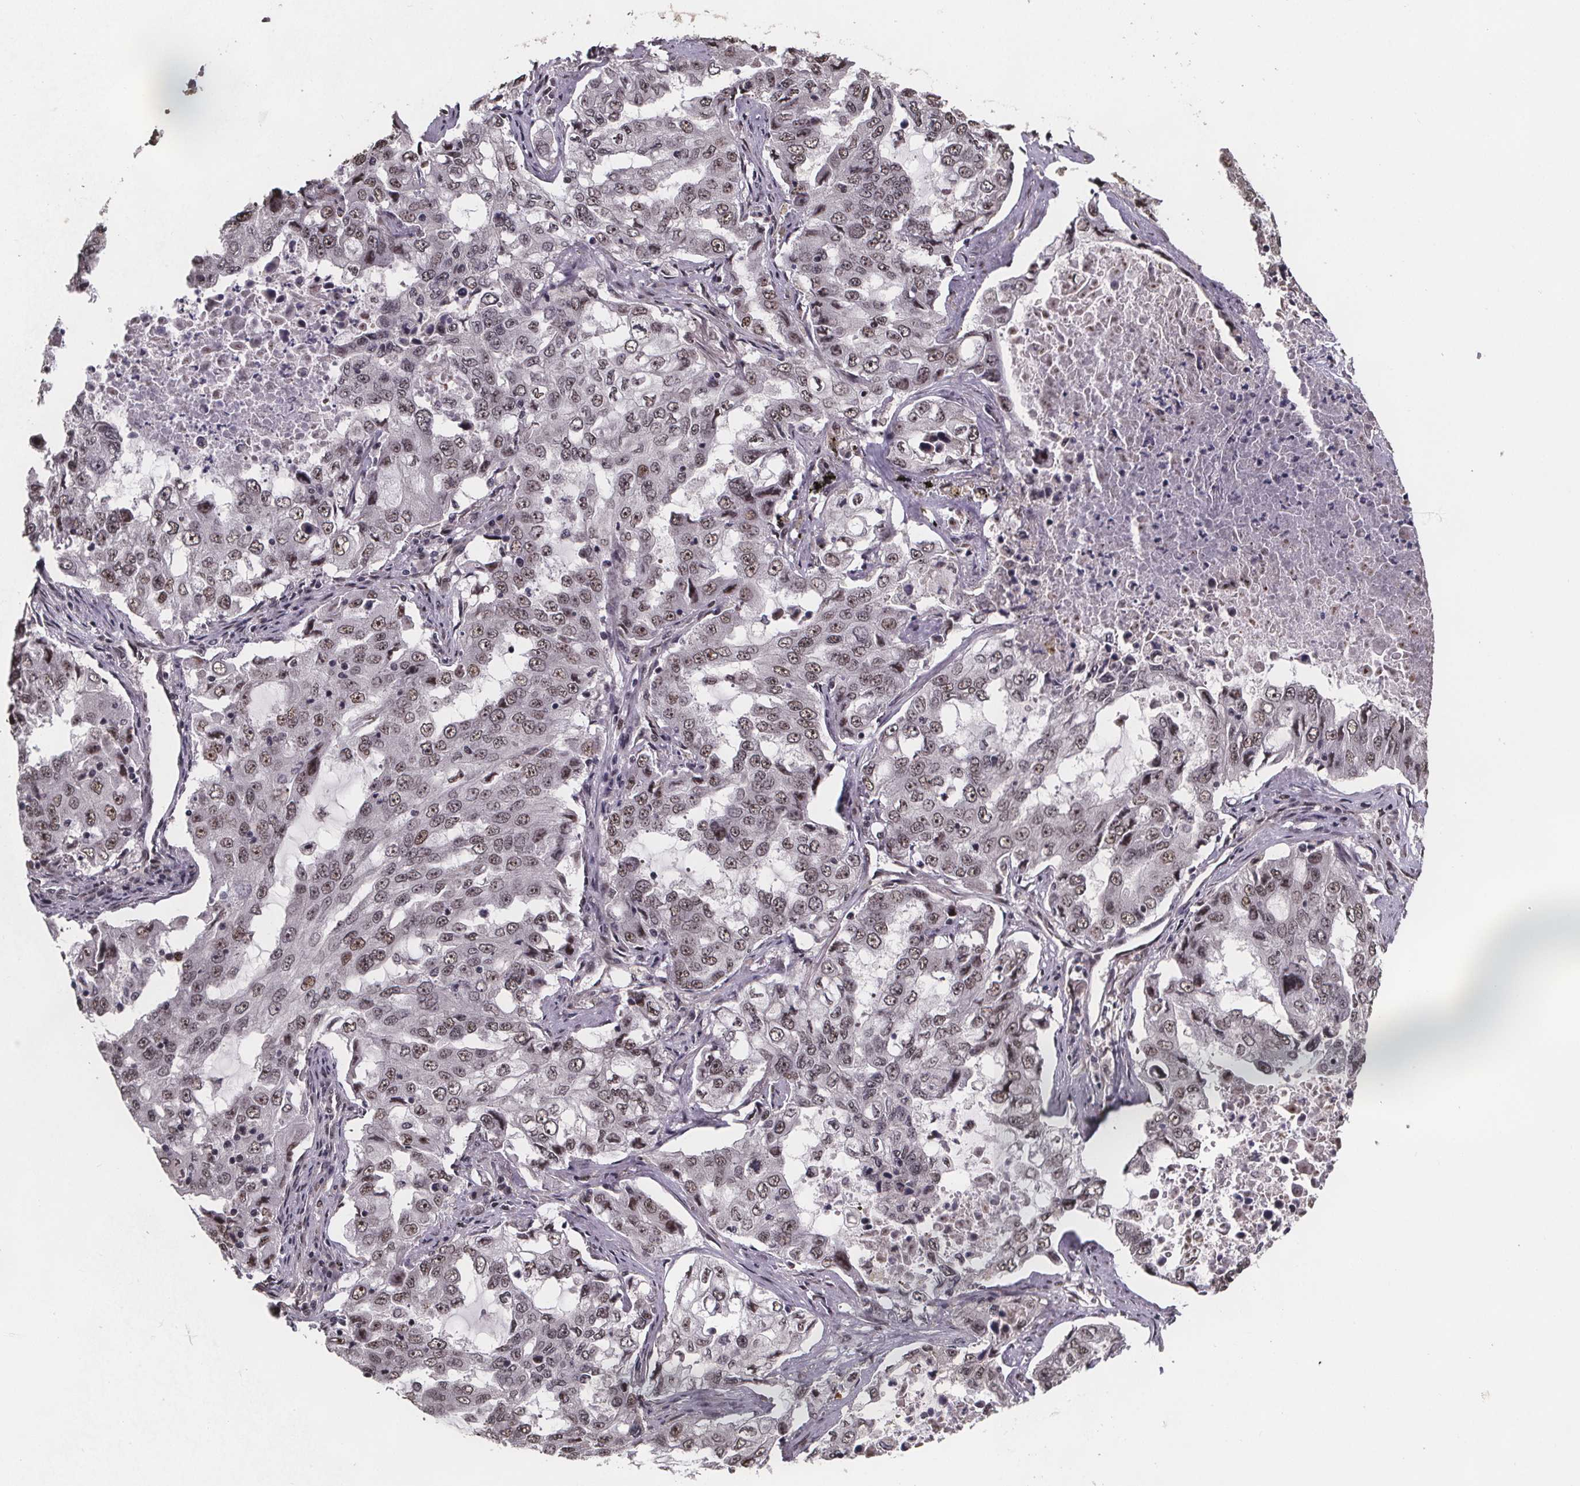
{"staining": {"intensity": "moderate", "quantity": ">75%", "location": "nuclear"}, "tissue": "lung cancer", "cell_type": "Tumor cells", "image_type": "cancer", "snomed": [{"axis": "morphology", "description": "Adenocarcinoma, NOS"}, {"axis": "topography", "description": "Lung"}], "caption": "Lung adenocarcinoma stained with IHC displays moderate nuclear positivity in about >75% of tumor cells. The staining was performed using DAB, with brown indicating positive protein expression. Nuclei are stained blue with hematoxylin.", "gene": "U2SURP", "patient": {"sex": "female", "age": 61}}